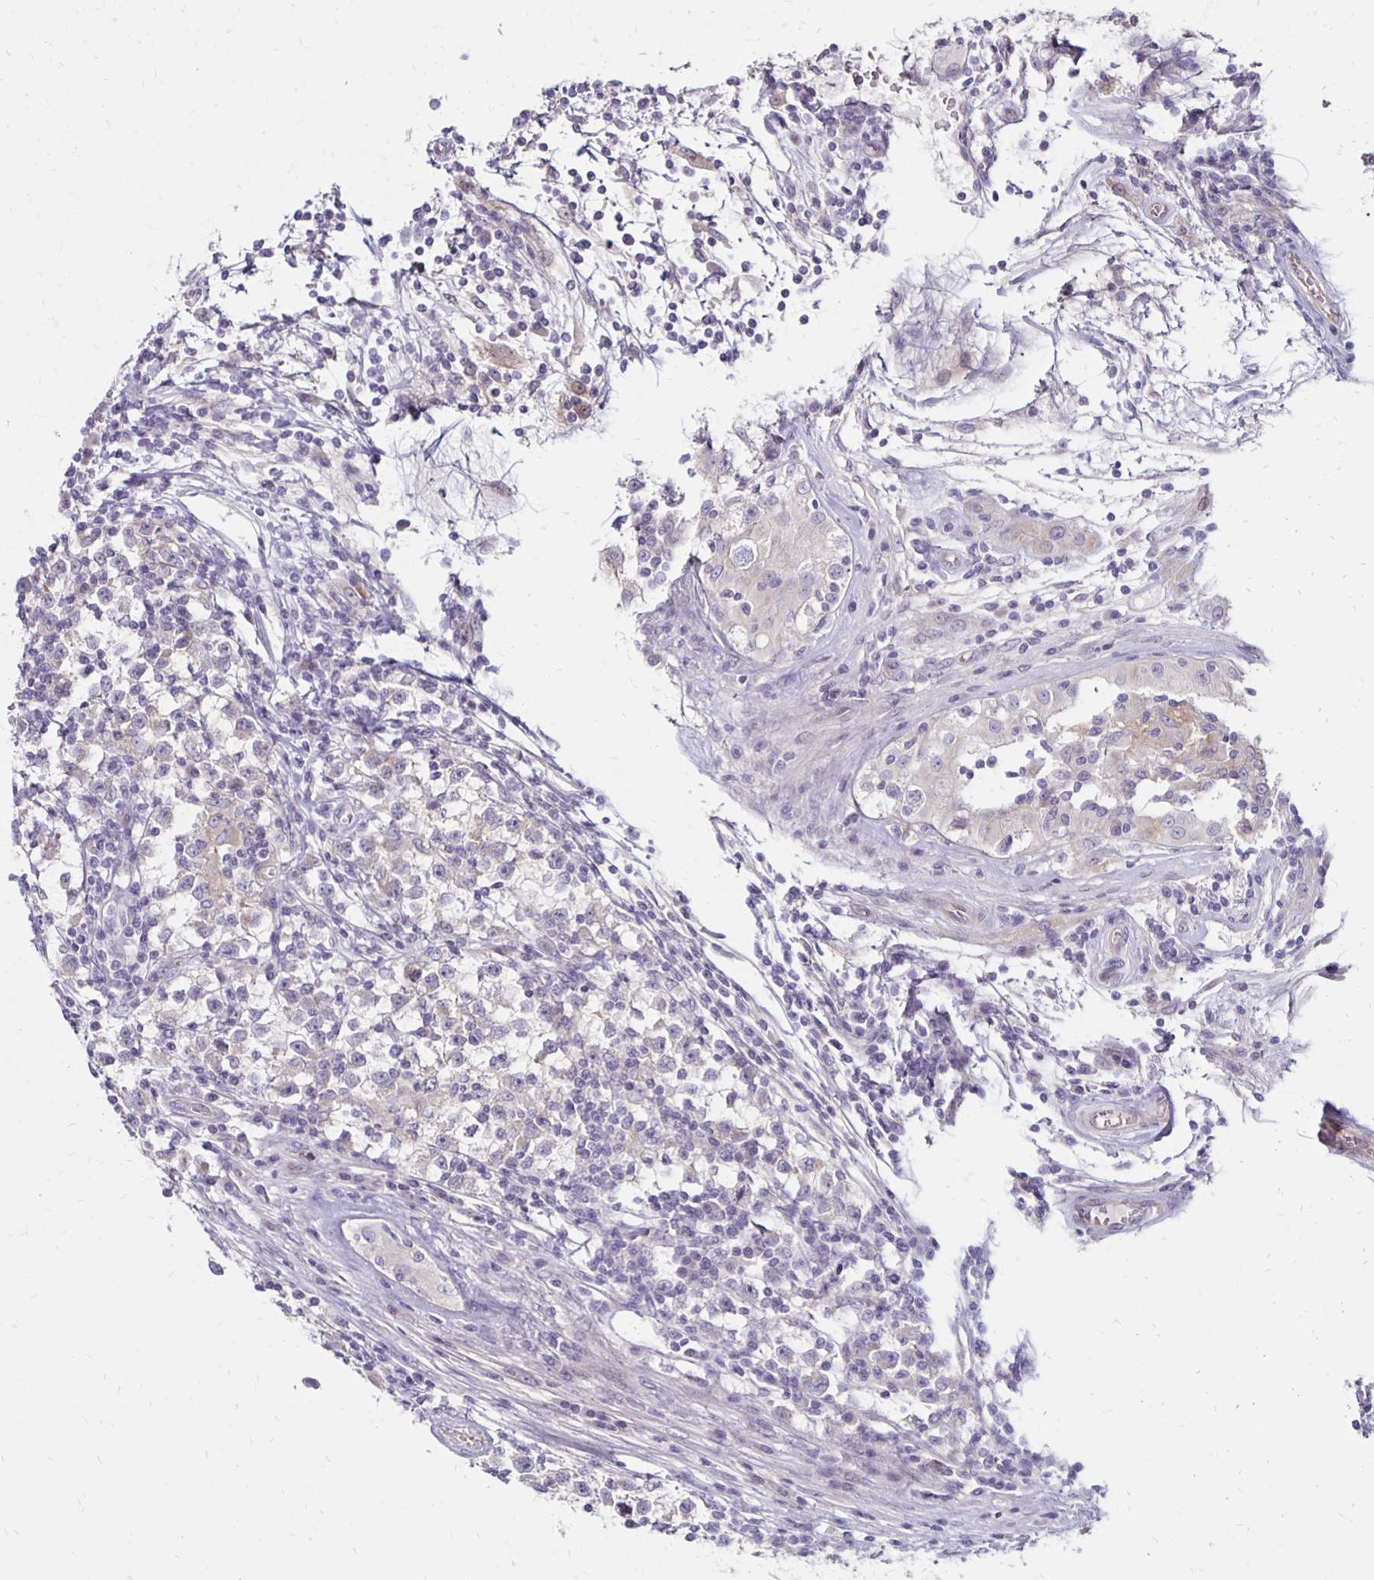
{"staining": {"intensity": "negative", "quantity": "none", "location": "none"}, "tissue": "testis cancer", "cell_type": "Tumor cells", "image_type": "cancer", "snomed": [{"axis": "morphology", "description": "Seminoma, NOS"}, {"axis": "topography", "description": "Testis"}], "caption": "This image is of seminoma (testis) stained with immunohistochemistry (IHC) to label a protein in brown with the nuclei are counter-stained blue. There is no positivity in tumor cells.", "gene": "KATNBL1", "patient": {"sex": "male", "age": 31}}